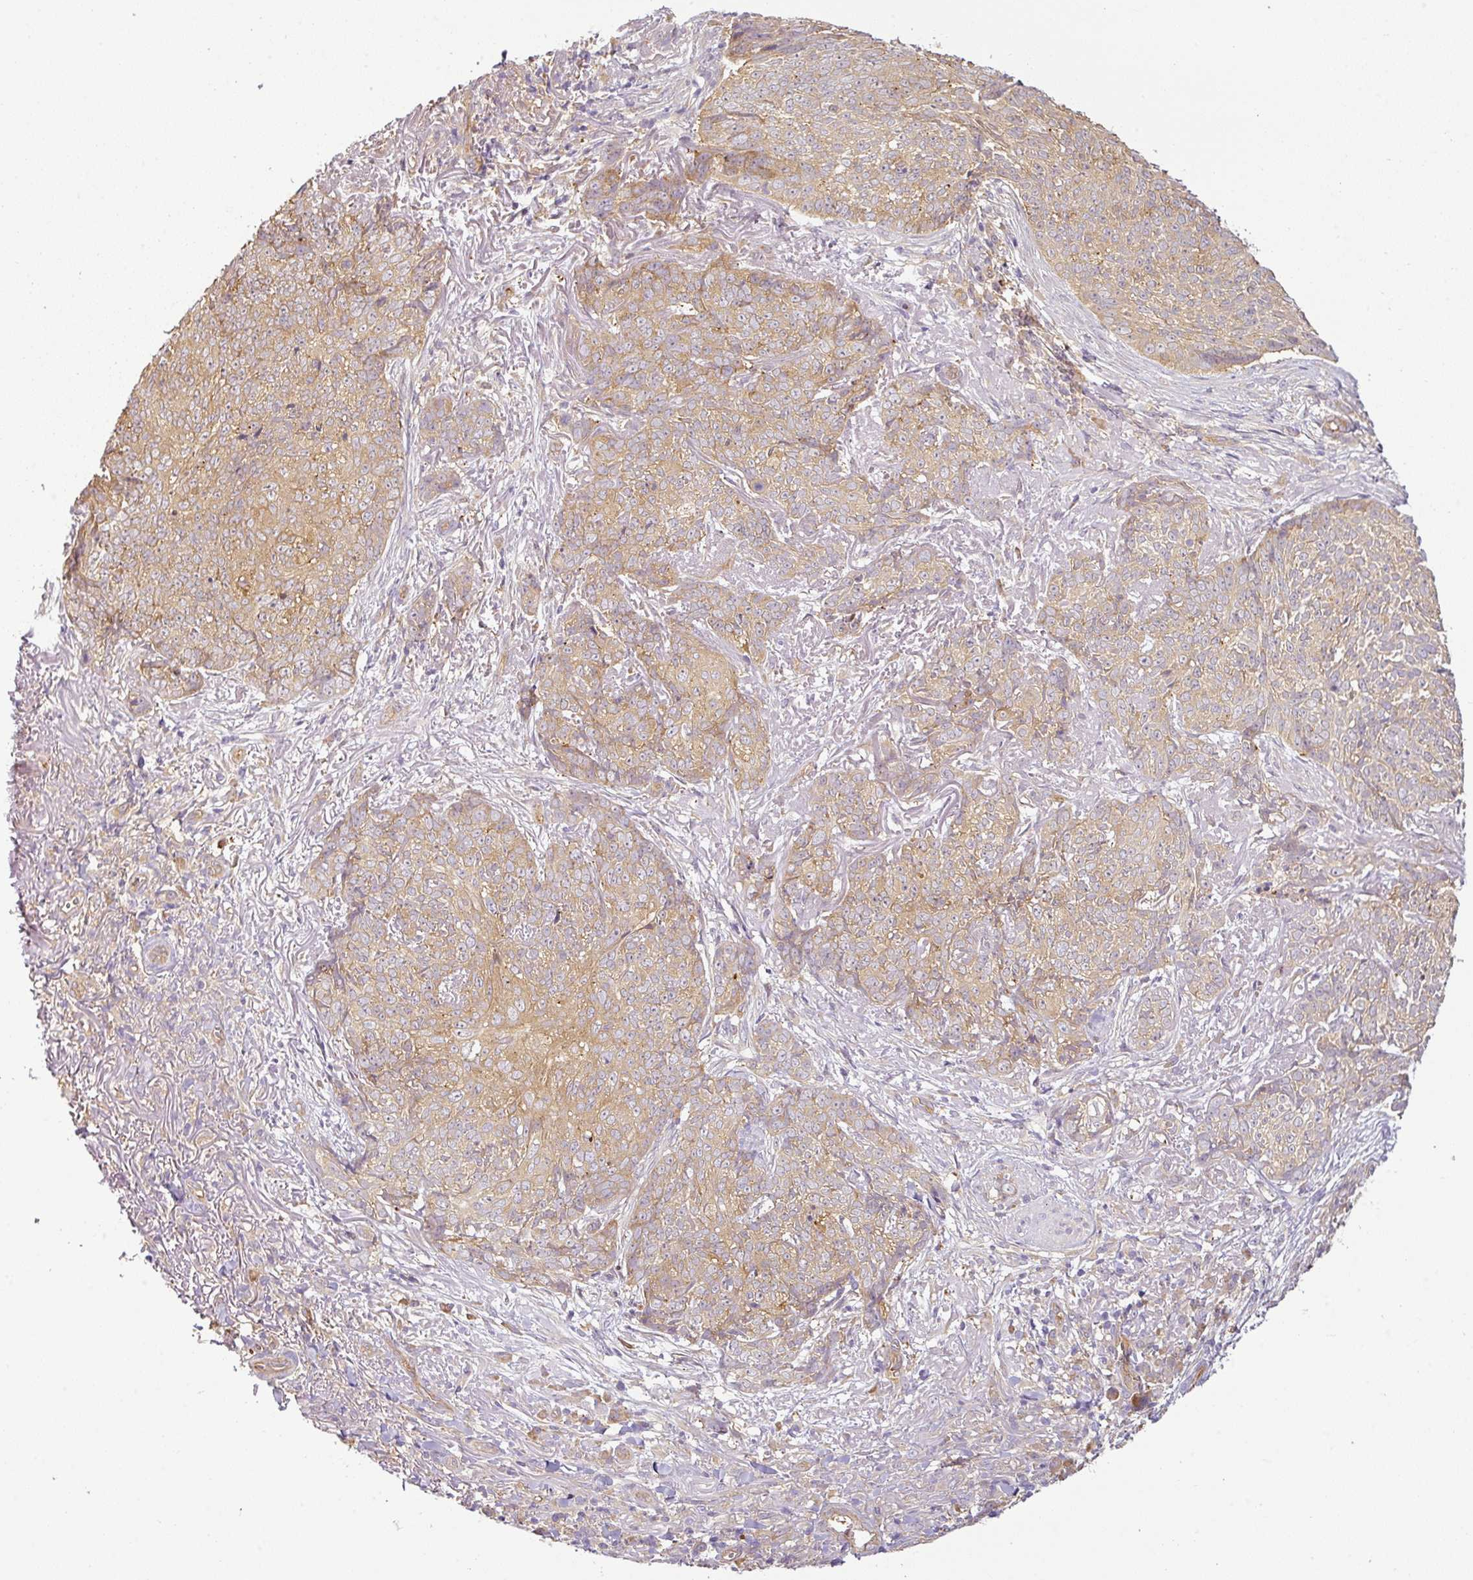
{"staining": {"intensity": "moderate", "quantity": ">75%", "location": "cytoplasmic/membranous"}, "tissue": "skin cancer", "cell_type": "Tumor cells", "image_type": "cancer", "snomed": [{"axis": "morphology", "description": "Basal cell carcinoma"}, {"axis": "topography", "description": "Skin"}, {"axis": "topography", "description": "Skin of face"}], "caption": "Skin cancer (basal cell carcinoma) was stained to show a protein in brown. There is medium levels of moderate cytoplasmic/membranous positivity in about >75% of tumor cells. (IHC, brightfield microscopy, high magnification).", "gene": "ANKRD18A", "patient": {"sex": "female", "age": 95}}